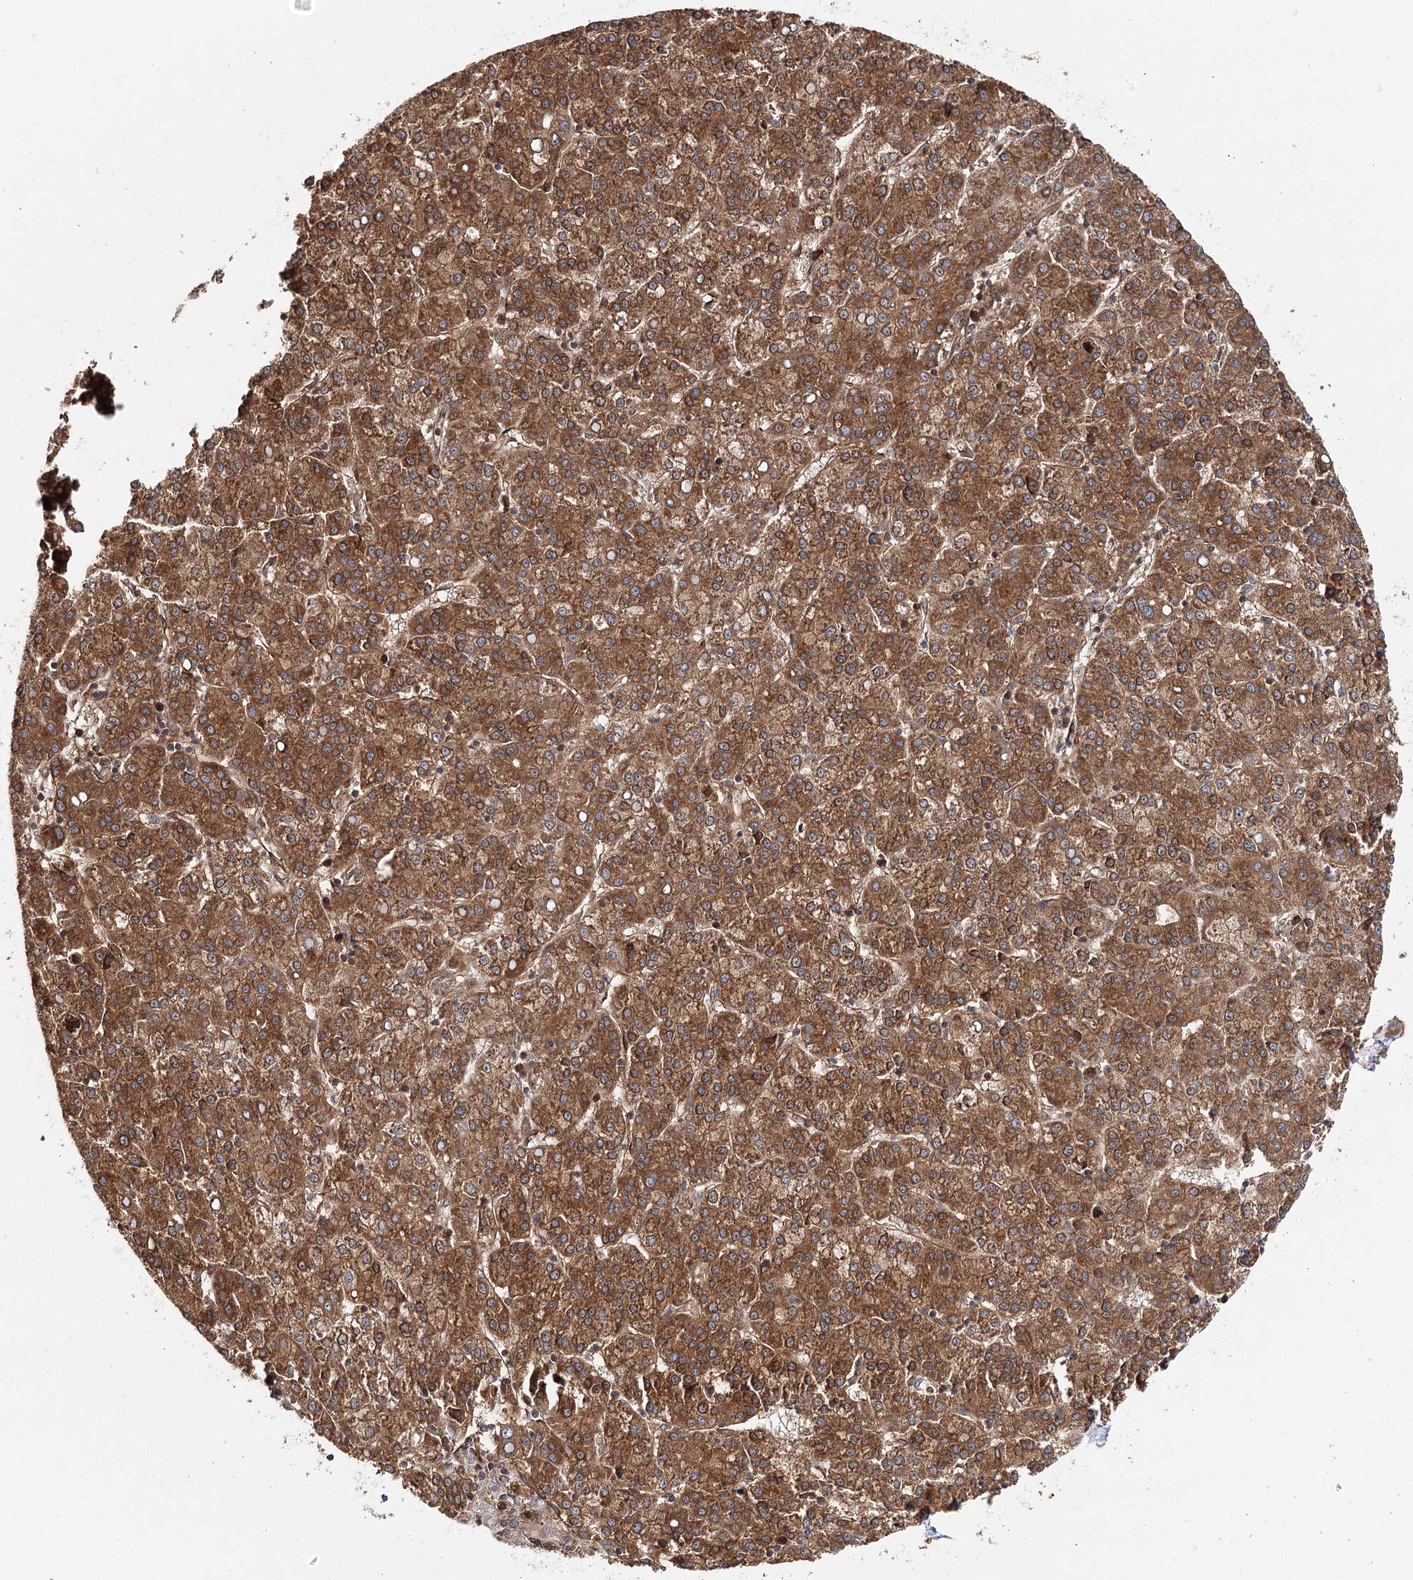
{"staining": {"intensity": "strong", "quantity": ">75%", "location": "cytoplasmic/membranous"}, "tissue": "liver cancer", "cell_type": "Tumor cells", "image_type": "cancer", "snomed": [{"axis": "morphology", "description": "Carcinoma, Hepatocellular, NOS"}, {"axis": "topography", "description": "Liver"}], "caption": "The immunohistochemical stain shows strong cytoplasmic/membranous positivity in tumor cells of liver cancer tissue.", "gene": "MKNK1", "patient": {"sex": "female", "age": 58}}